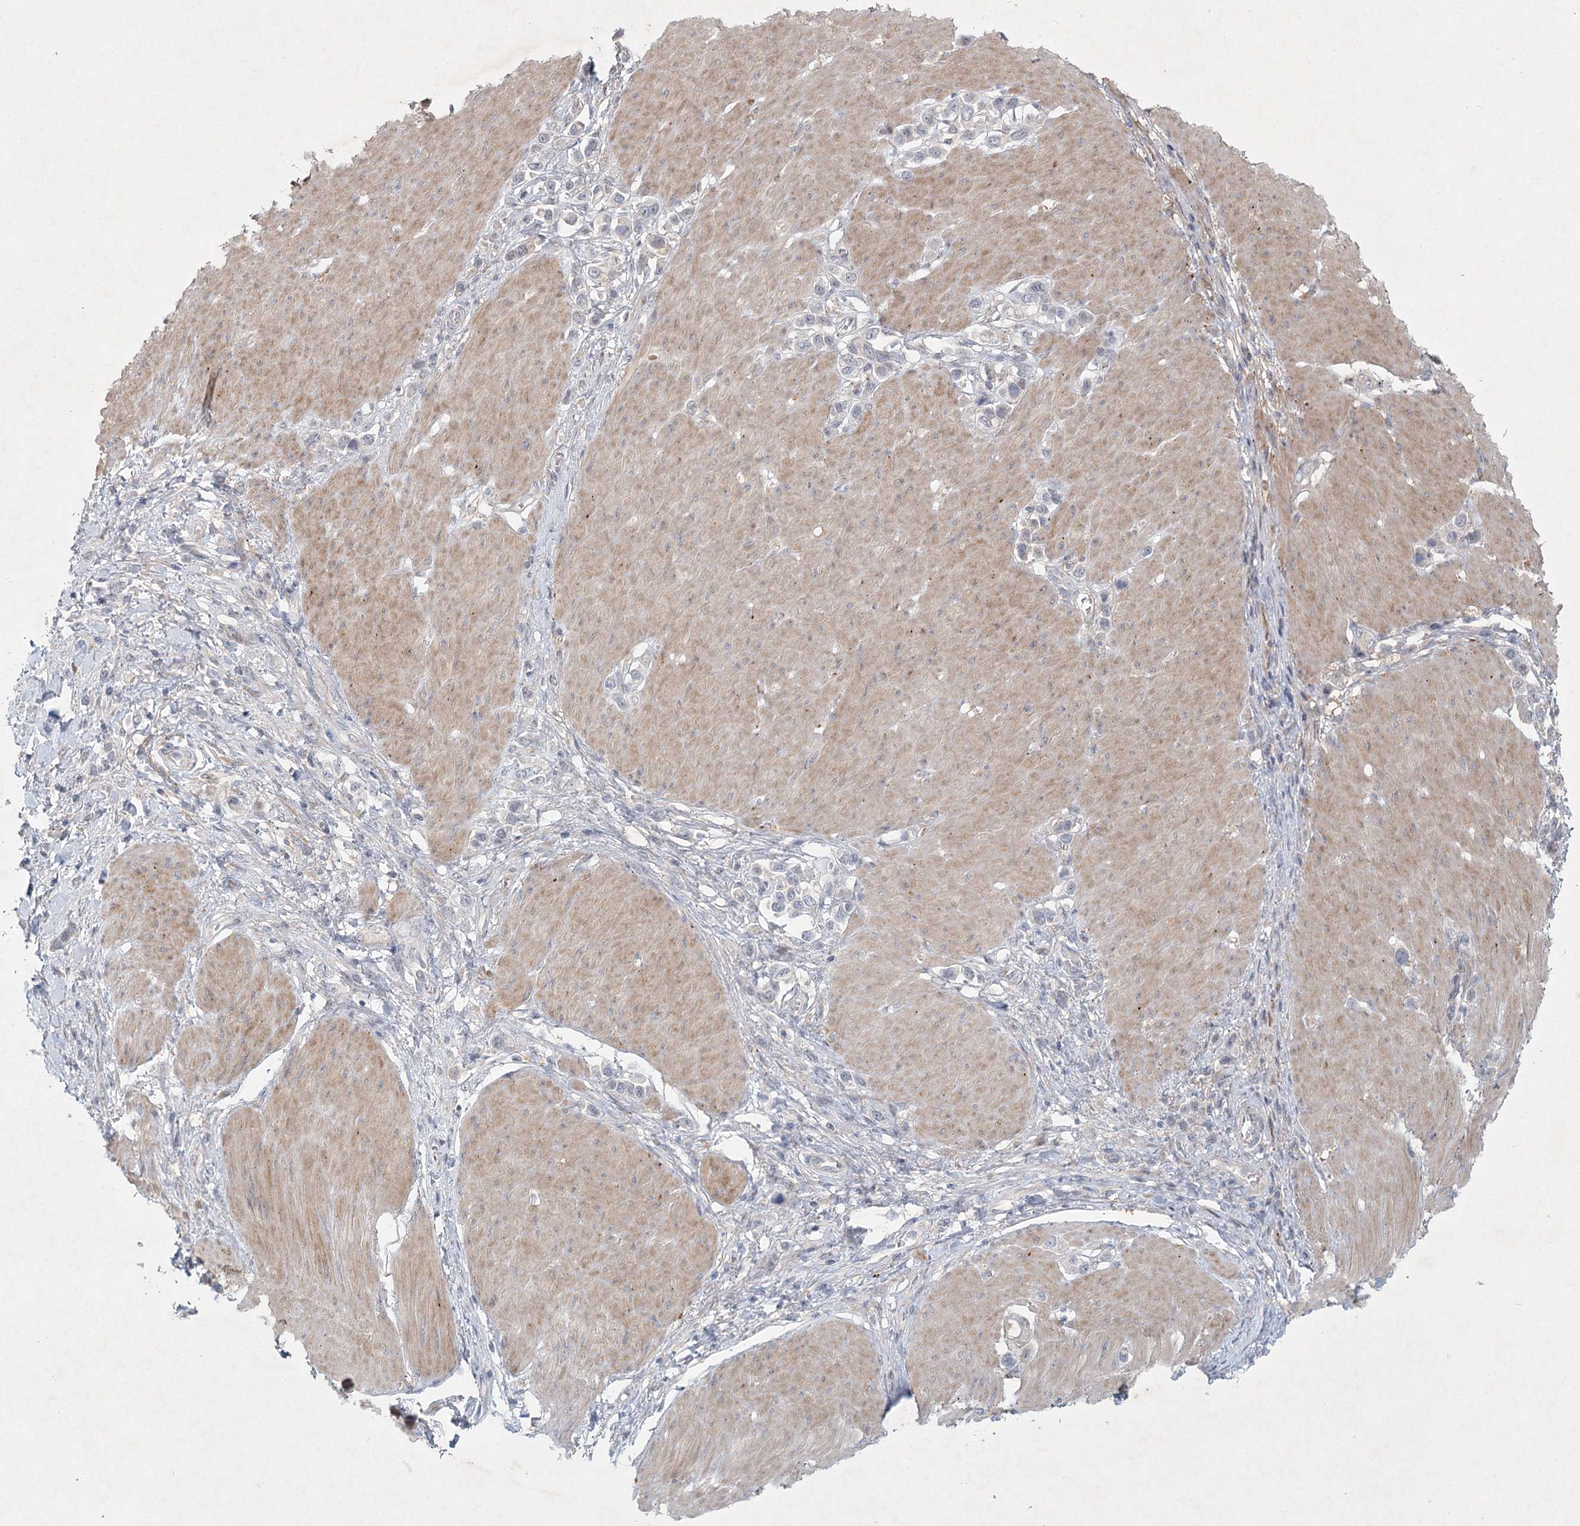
{"staining": {"intensity": "negative", "quantity": "none", "location": "none"}, "tissue": "stomach cancer", "cell_type": "Tumor cells", "image_type": "cancer", "snomed": [{"axis": "morphology", "description": "Normal tissue, NOS"}, {"axis": "morphology", "description": "Adenocarcinoma, NOS"}, {"axis": "topography", "description": "Stomach, upper"}, {"axis": "topography", "description": "Stomach"}], "caption": "Histopathology image shows no significant protein staining in tumor cells of stomach cancer (adenocarcinoma).", "gene": "FAM110C", "patient": {"sex": "female", "age": 65}}